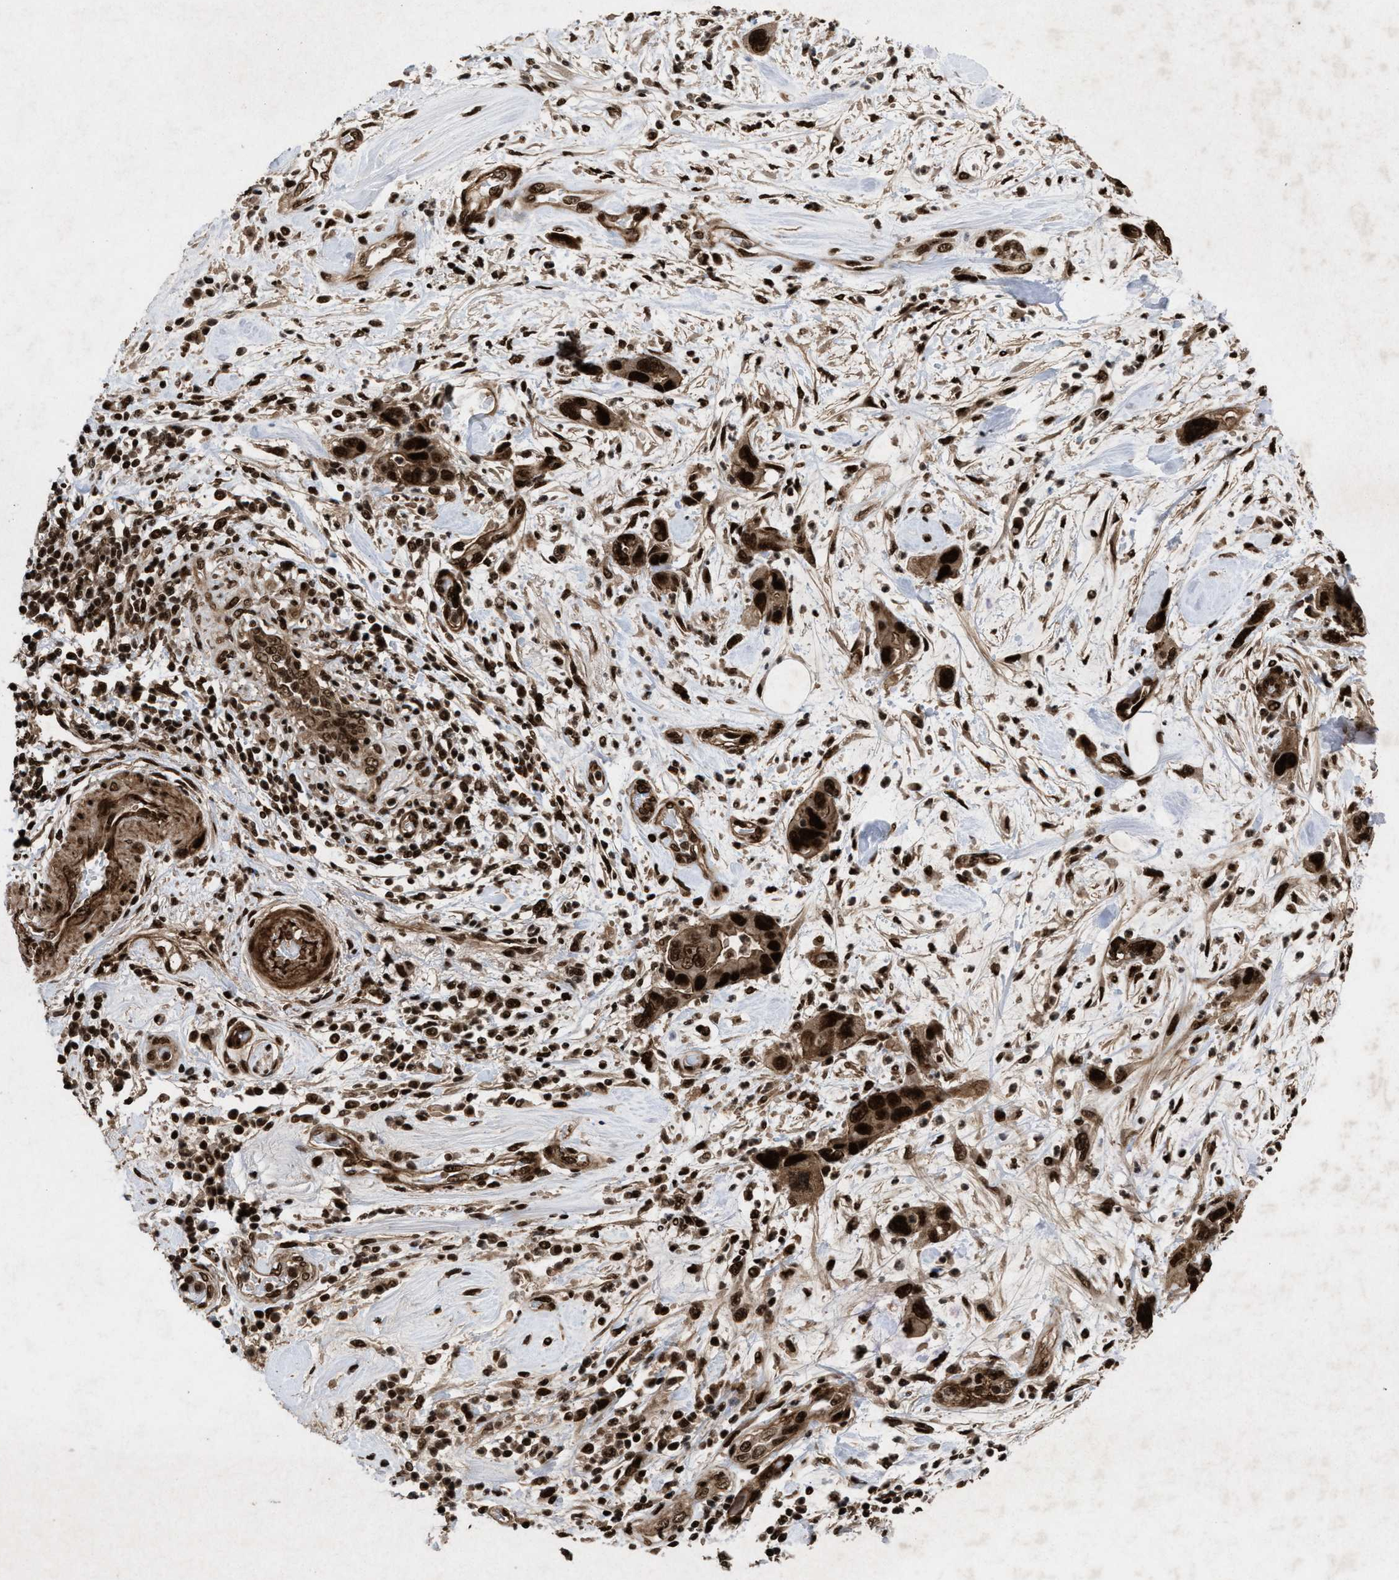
{"staining": {"intensity": "strong", "quantity": ">75%", "location": "cytoplasmic/membranous,nuclear"}, "tissue": "pancreatic cancer", "cell_type": "Tumor cells", "image_type": "cancer", "snomed": [{"axis": "morphology", "description": "Adenocarcinoma, NOS"}, {"axis": "topography", "description": "Pancreas"}], "caption": "This histopathology image displays immunohistochemistry staining of human adenocarcinoma (pancreatic), with high strong cytoplasmic/membranous and nuclear staining in approximately >75% of tumor cells.", "gene": "WIZ", "patient": {"sex": "female", "age": 70}}